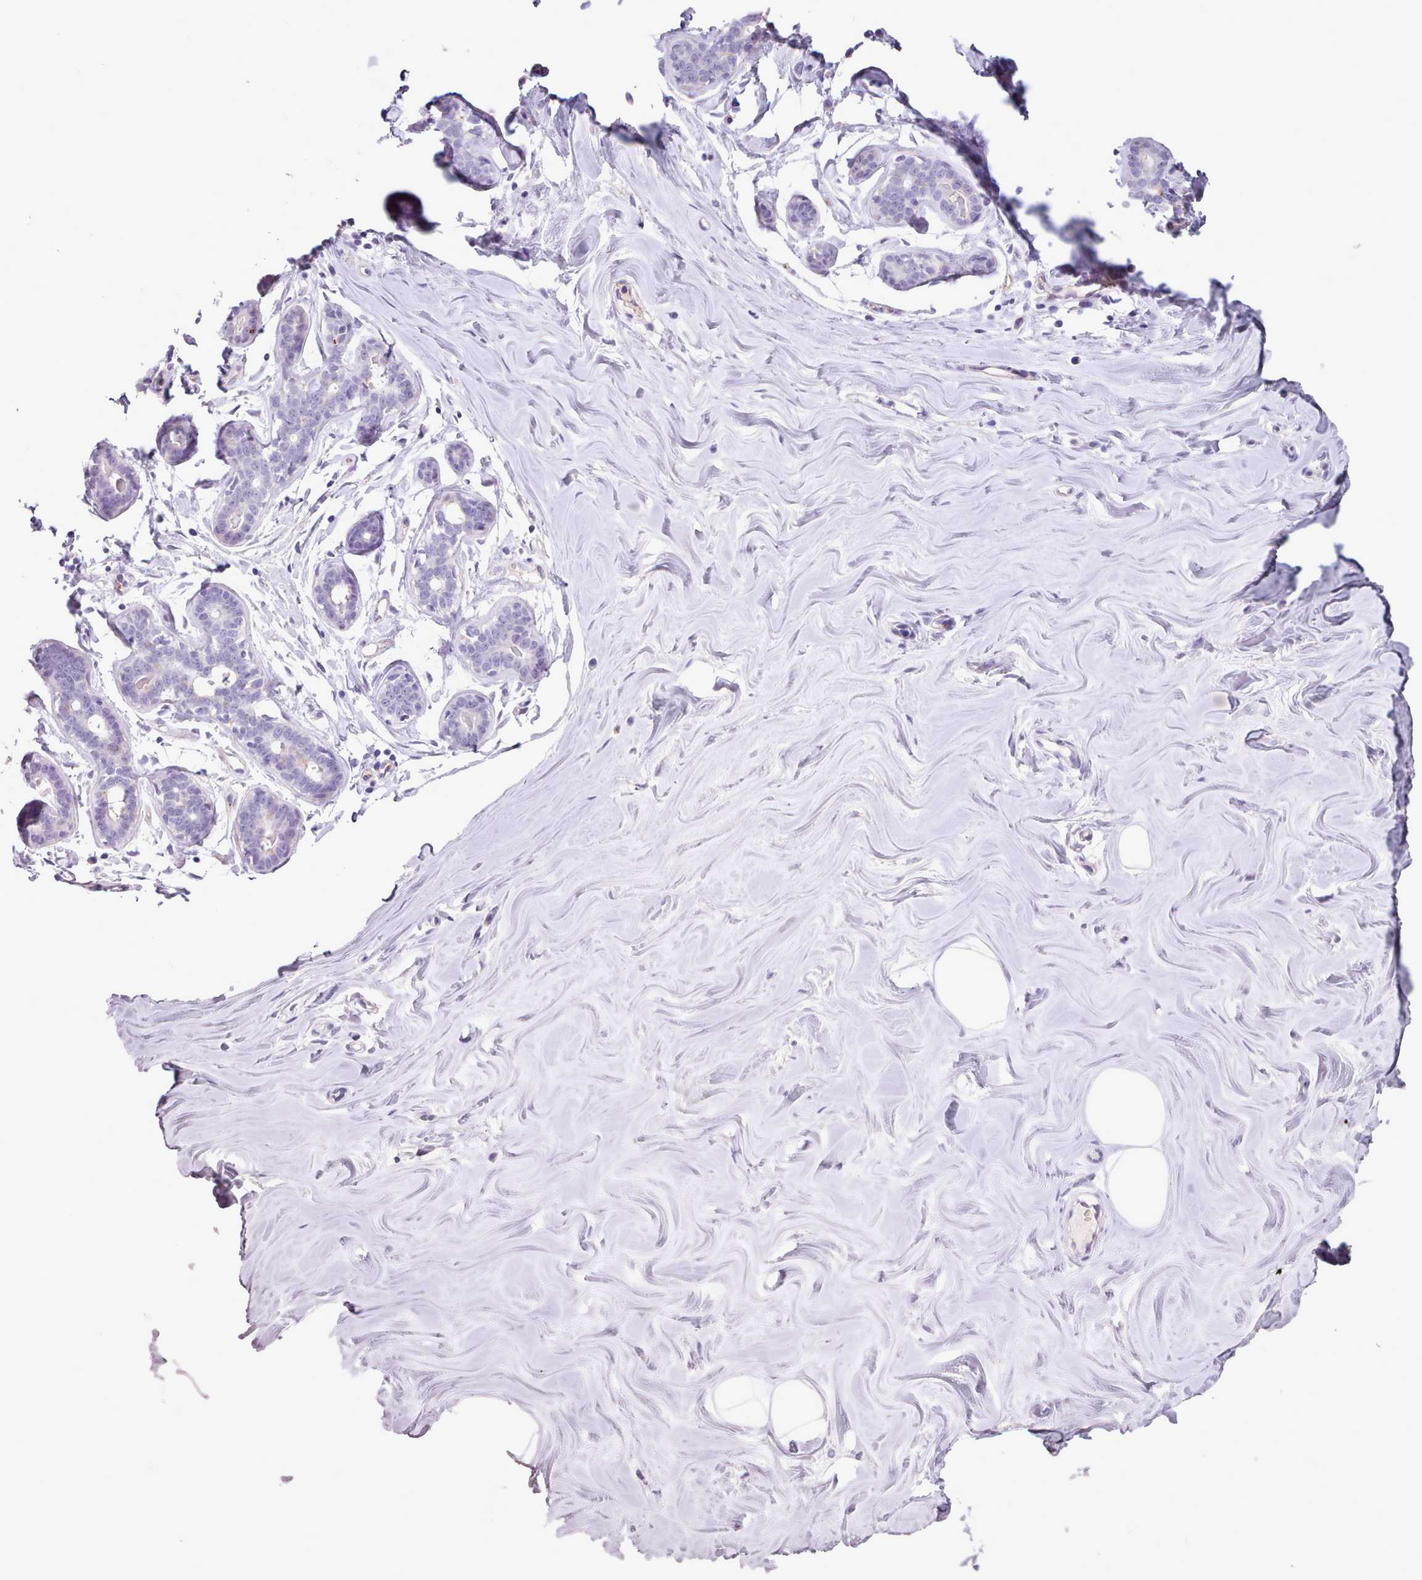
{"staining": {"intensity": "negative", "quantity": "none", "location": "none"}, "tissue": "breast", "cell_type": "Adipocytes", "image_type": "normal", "snomed": [{"axis": "morphology", "description": "Normal tissue, NOS"}, {"axis": "topography", "description": "Breast"}], "caption": "Immunohistochemical staining of normal breast exhibits no significant positivity in adipocytes.", "gene": "ATRAID", "patient": {"sex": "female", "age": 25}}